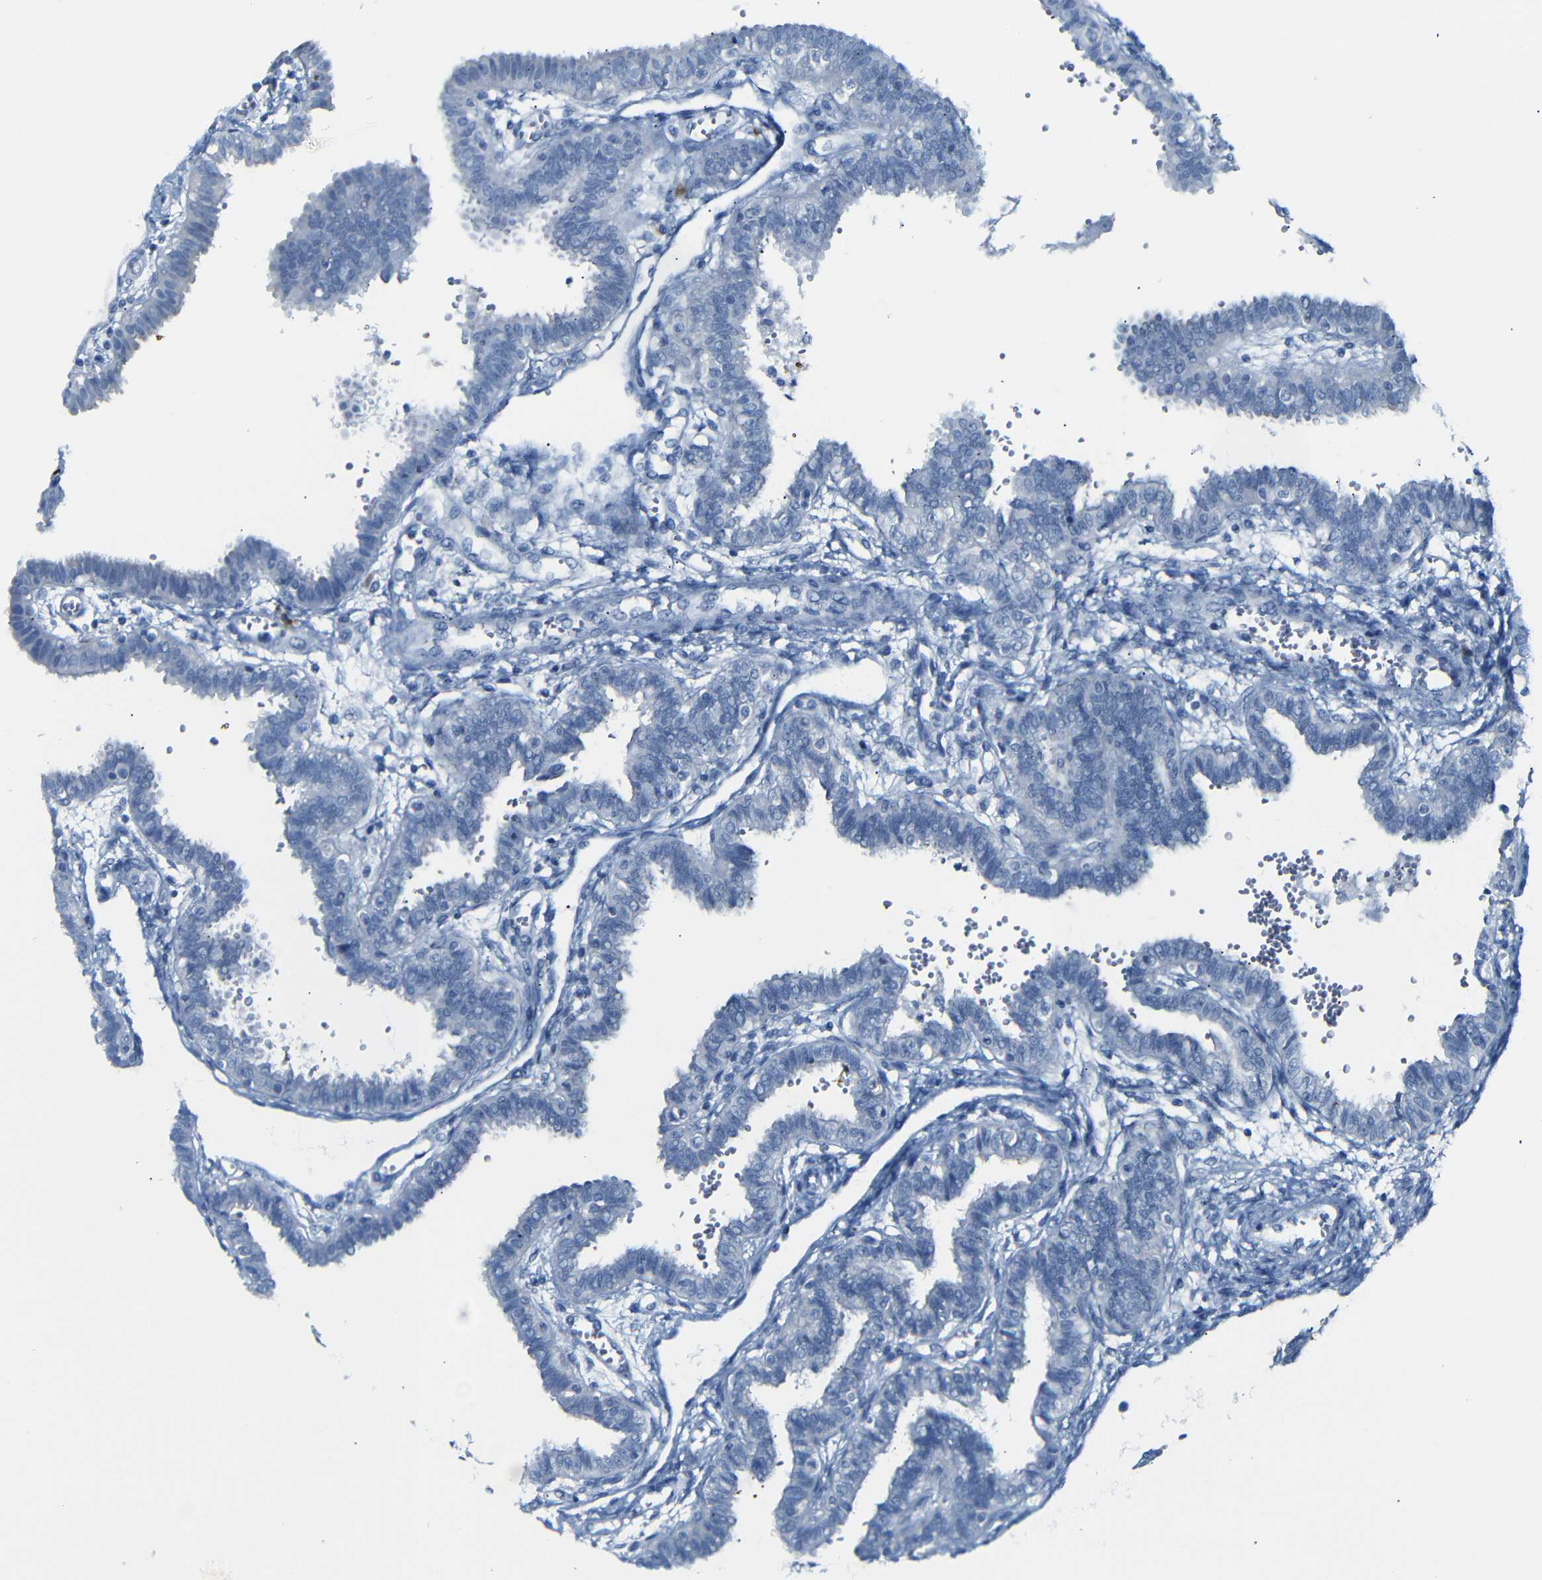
{"staining": {"intensity": "negative", "quantity": "none", "location": "none"}, "tissue": "fallopian tube", "cell_type": "Glandular cells", "image_type": "normal", "snomed": [{"axis": "morphology", "description": "Normal tissue, NOS"}, {"axis": "topography", "description": "Fallopian tube"}], "caption": "Histopathology image shows no significant protein positivity in glandular cells of benign fallopian tube.", "gene": "FCRL1", "patient": {"sex": "female", "age": 32}}